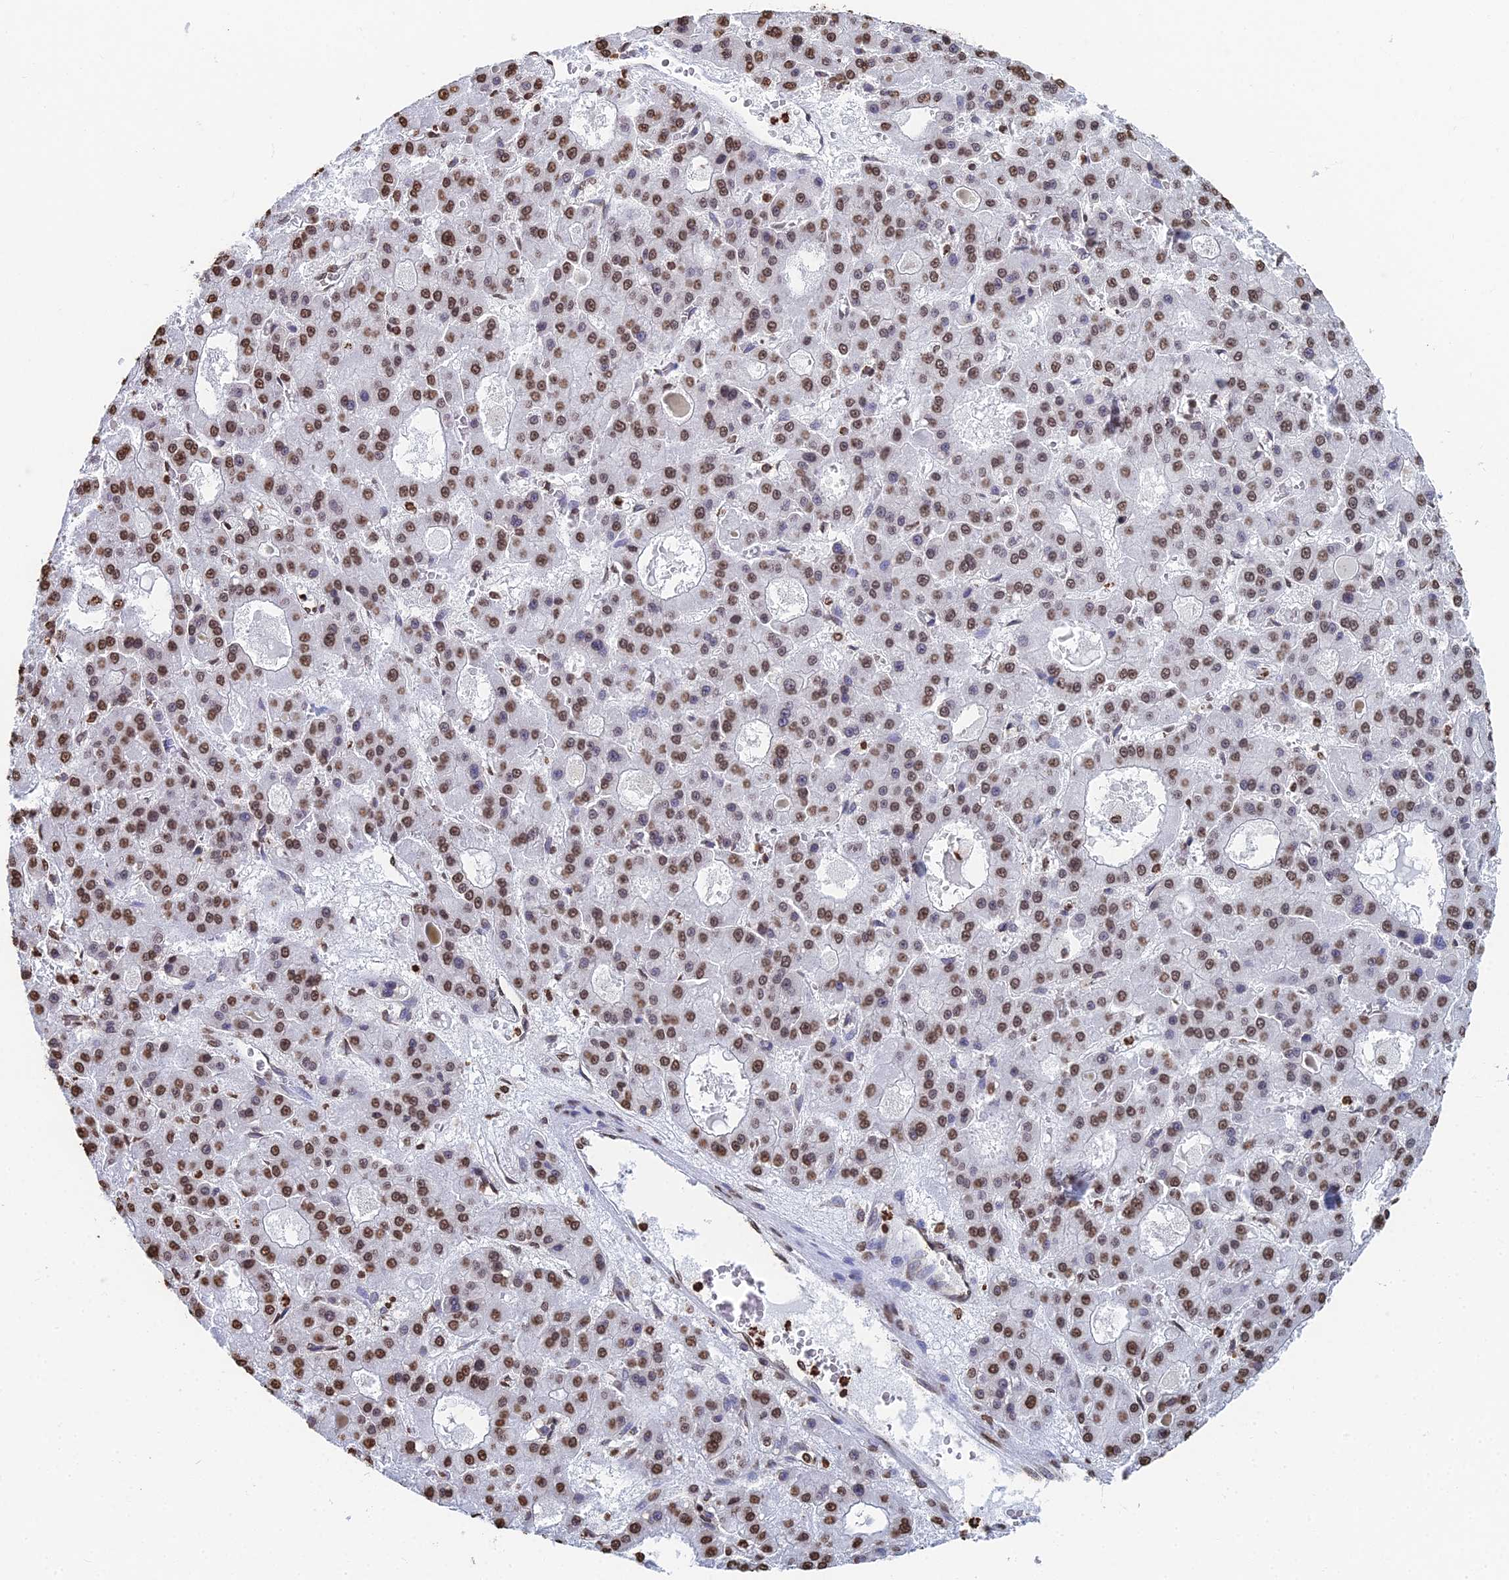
{"staining": {"intensity": "strong", "quantity": ">75%", "location": "nuclear"}, "tissue": "liver cancer", "cell_type": "Tumor cells", "image_type": "cancer", "snomed": [{"axis": "morphology", "description": "Carcinoma, Hepatocellular, NOS"}, {"axis": "topography", "description": "Liver"}], "caption": "DAB immunohistochemical staining of human hepatocellular carcinoma (liver) reveals strong nuclear protein staining in approximately >75% of tumor cells.", "gene": "GBP3", "patient": {"sex": "male", "age": 70}}